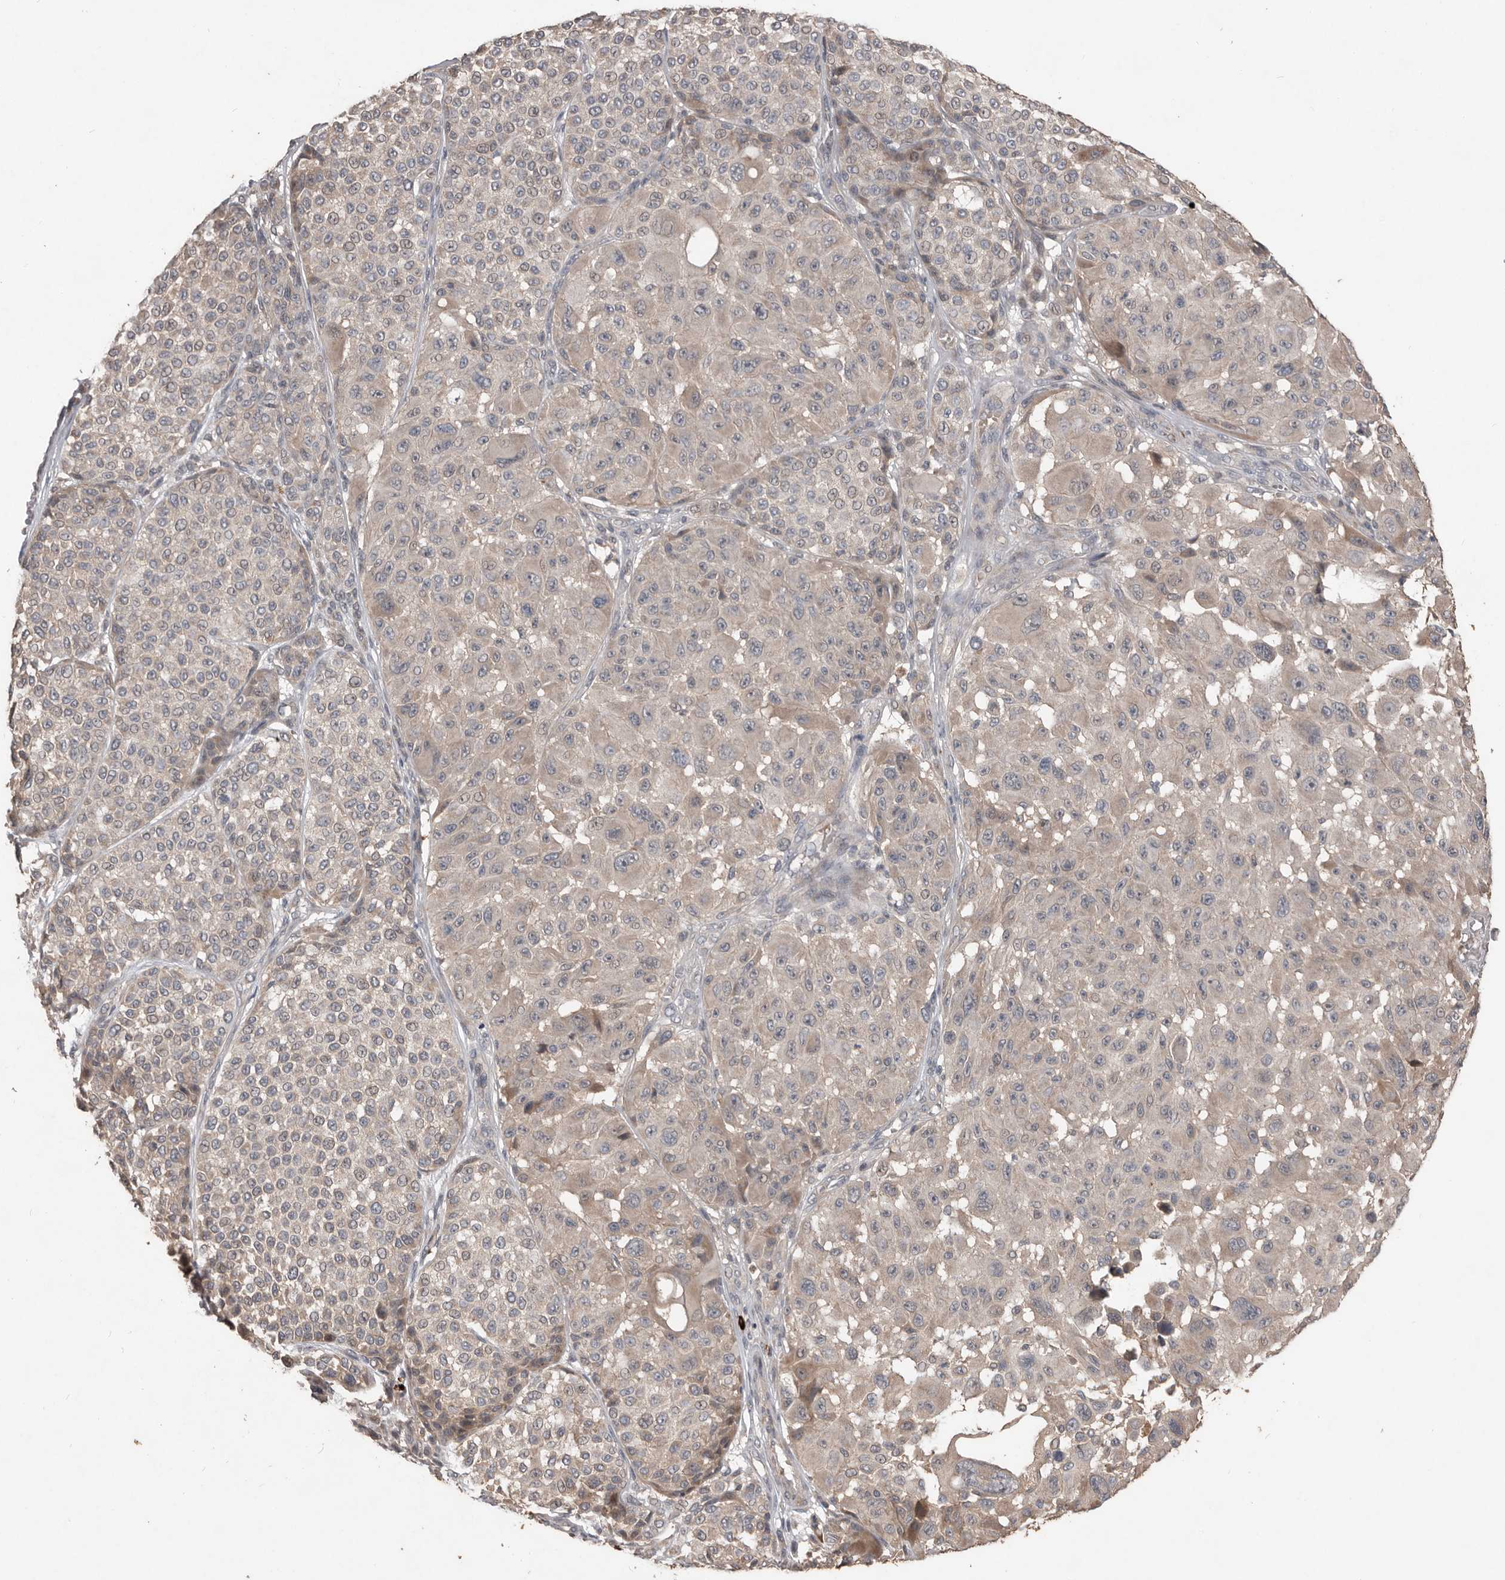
{"staining": {"intensity": "weak", "quantity": "<25%", "location": "cytoplasmic/membranous"}, "tissue": "melanoma", "cell_type": "Tumor cells", "image_type": "cancer", "snomed": [{"axis": "morphology", "description": "Malignant melanoma, NOS"}, {"axis": "topography", "description": "Skin"}], "caption": "High power microscopy histopathology image of an immunohistochemistry image of malignant melanoma, revealing no significant positivity in tumor cells.", "gene": "BAMBI", "patient": {"sex": "male", "age": 83}}